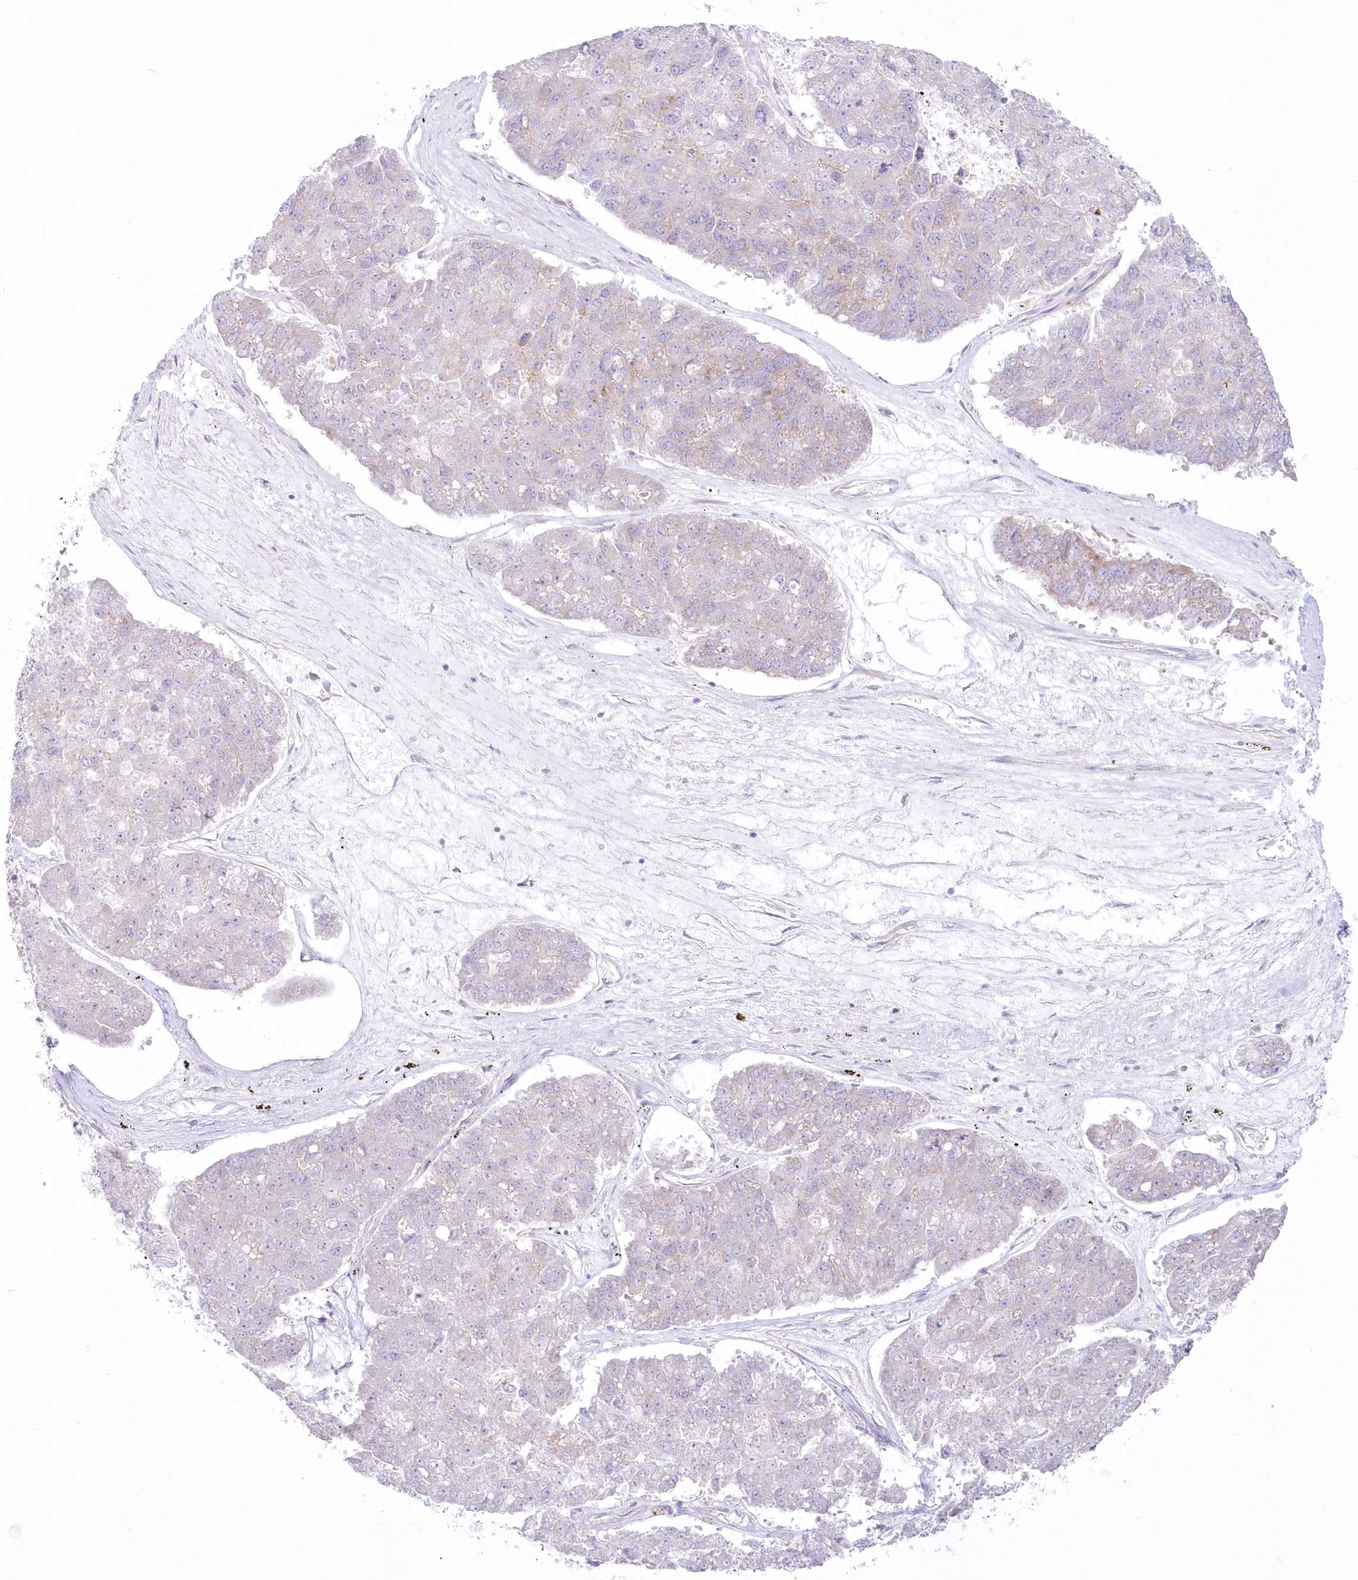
{"staining": {"intensity": "negative", "quantity": "none", "location": "none"}, "tissue": "pancreatic cancer", "cell_type": "Tumor cells", "image_type": "cancer", "snomed": [{"axis": "morphology", "description": "Adenocarcinoma, NOS"}, {"axis": "topography", "description": "Pancreas"}], "caption": "There is no significant positivity in tumor cells of pancreatic adenocarcinoma.", "gene": "ZNF843", "patient": {"sex": "male", "age": 50}}